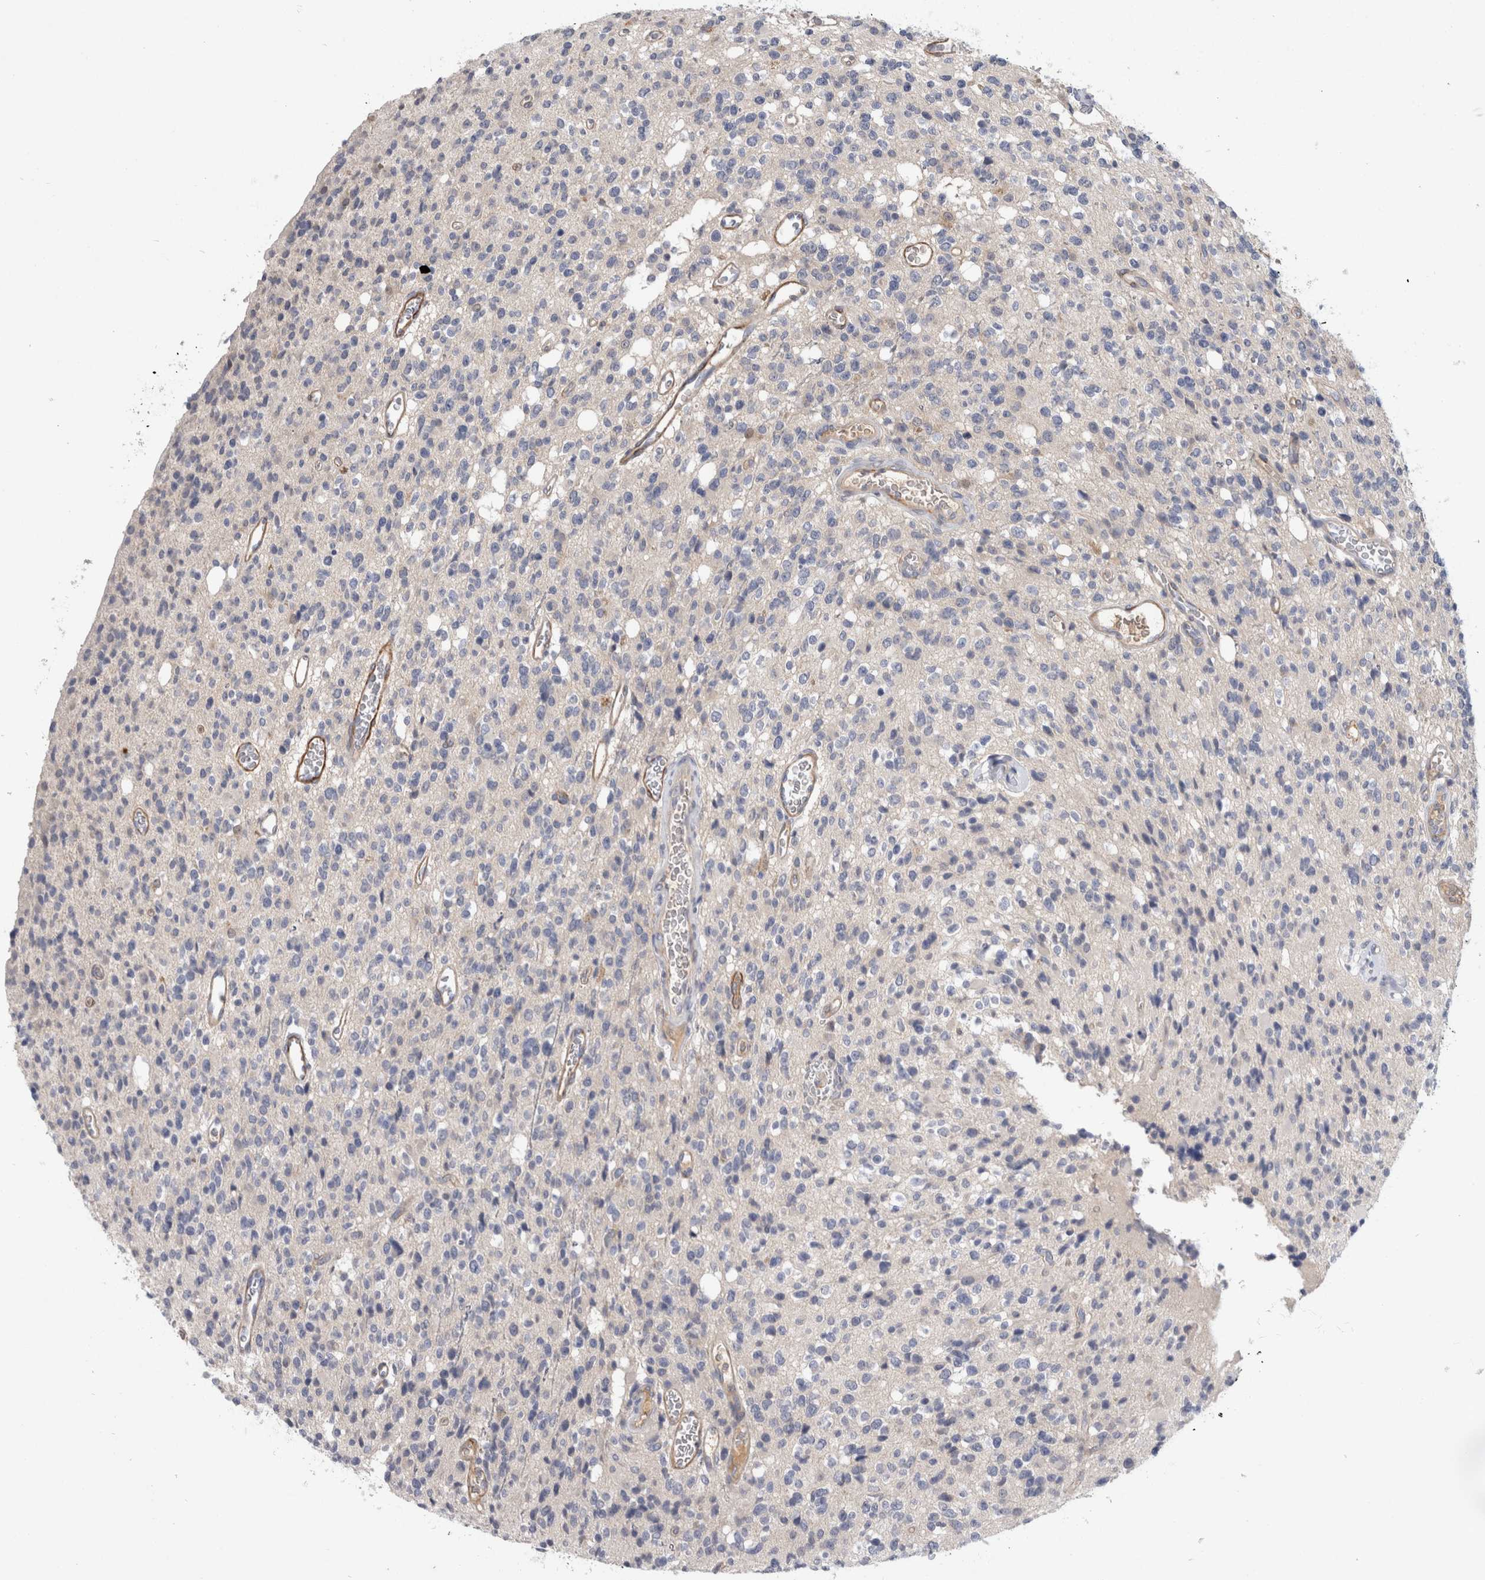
{"staining": {"intensity": "negative", "quantity": "none", "location": "none"}, "tissue": "glioma", "cell_type": "Tumor cells", "image_type": "cancer", "snomed": [{"axis": "morphology", "description": "Glioma, malignant, High grade"}, {"axis": "topography", "description": "Brain"}], "caption": "This is a photomicrograph of immunohistochemistry (IHC) staining of malignant glioma (high-grade), which shows no staining in tumor cells. (Stains: DAB (3,3'-diaminobenzidine) immunohistochemistry with hematoxylin counter stain, Microscopy: brightfield microscopy at high magnification).", "gene": "PGM1", "patient": {"sex": "male", "age": 34}}